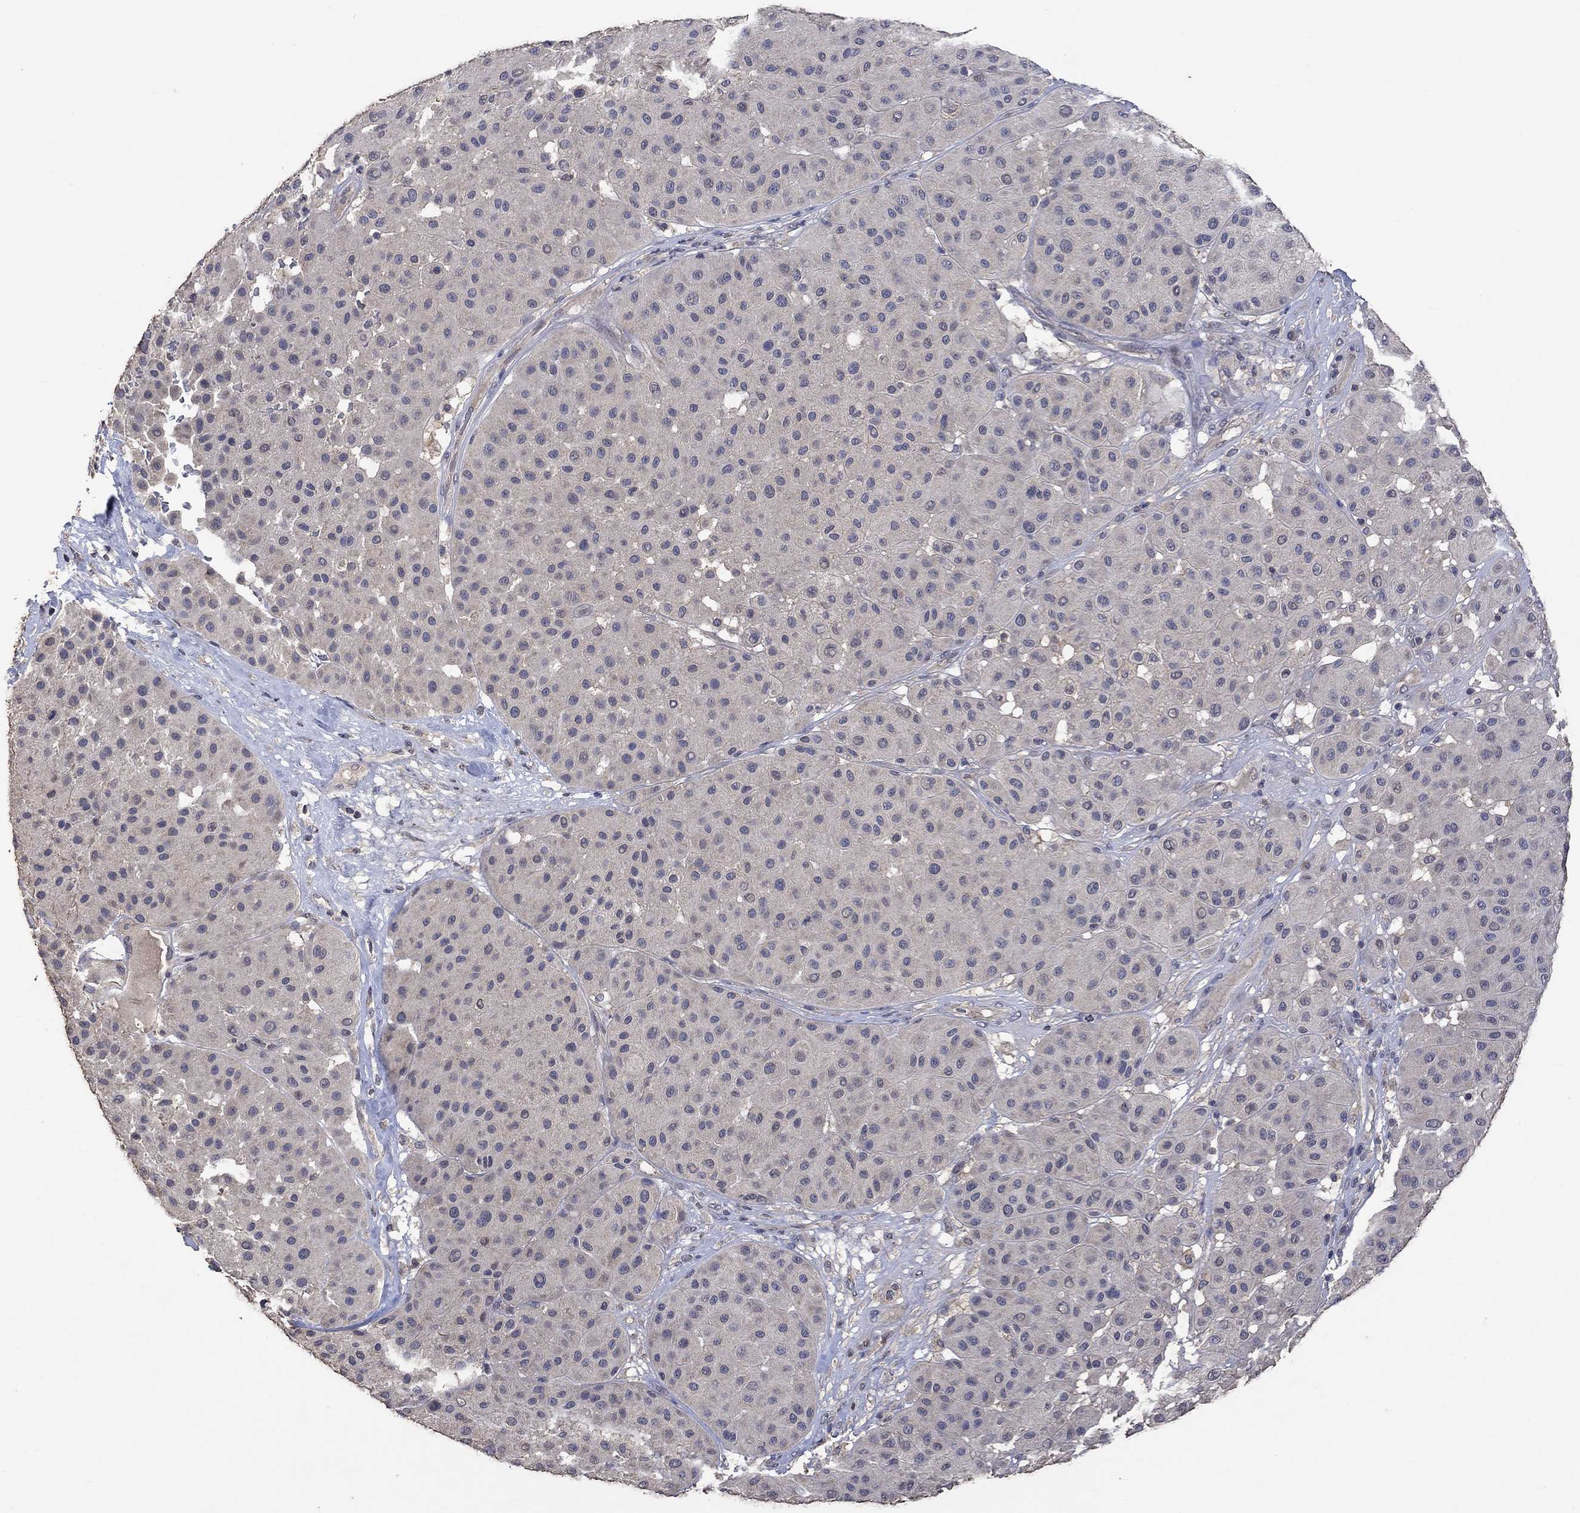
{"staining": {"intensity": "negative", "quantity": "none", "location": "none"}, "tissue": "melanoma", "cell_type": "Tumor cells", "image_type": "cancer", "snomed": [{"axis": "morphology", "description": "Malignant melanoma, Metastatic site"}, {"axis": "topography", "description": "Smooth muscle"}], "caption": "Tumor cells are negative for brown protein staining in melanoma.", "gene": "PTPN20", "patient": {"sex": "male", "age": 41}}